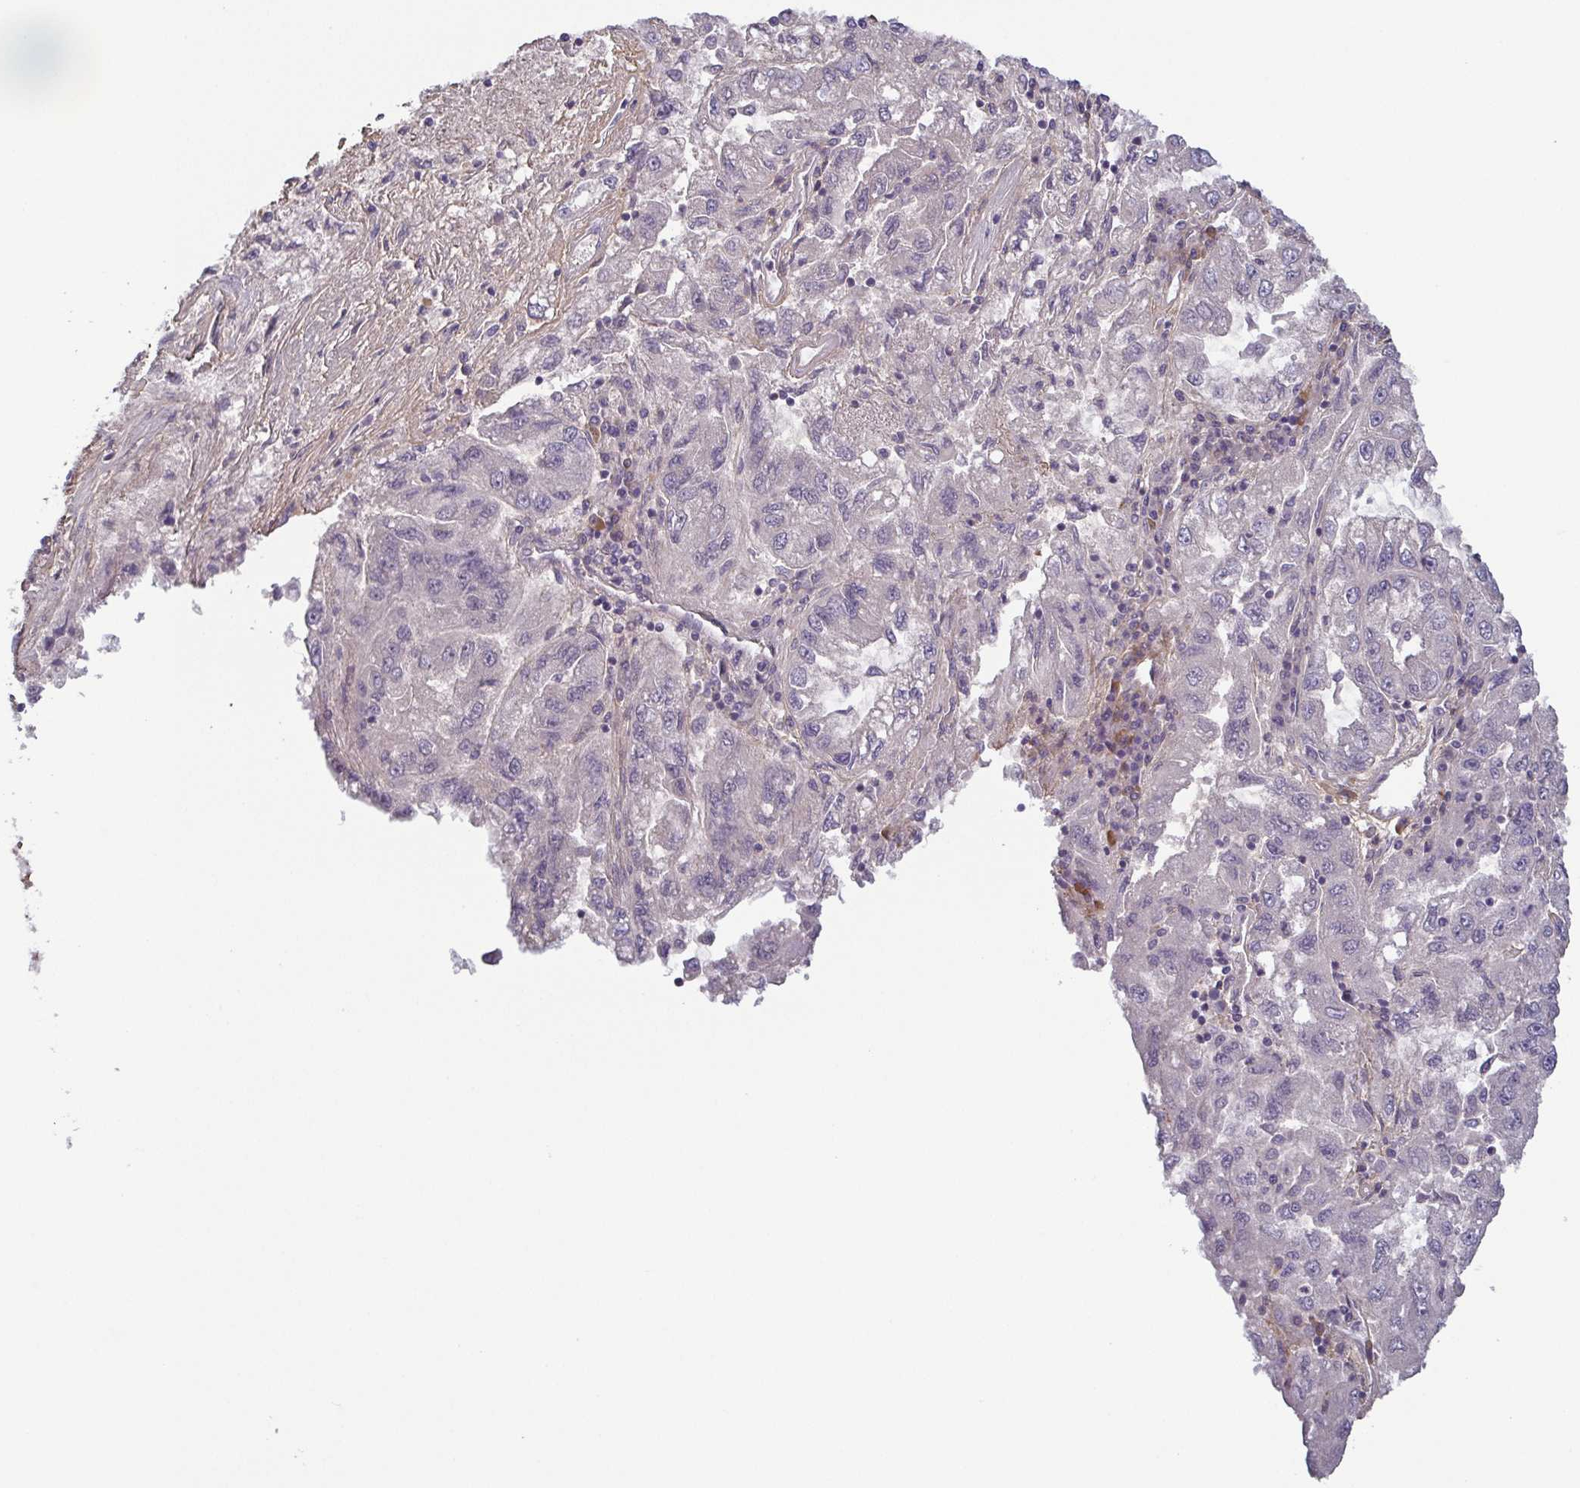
{"staining": {"intensity": "negative", "quantity": "none", "location": "none"}, "tissue": "lung cancer", "cell_type": "Tumor cells", "image_type": "cancer", "snomed": [{"axis": "morphology", "description": "Adenocarcinoma, NOS"}, {"axis": "morphology", "description": "Adenocarcinoma primary or metastatic"}, {"axis": "topography", "description": "Lung"}], "caption": "An image of adenocarcinoma (lung) stained for a protein reveals no brown staining in tumor cells.", "gene": "ECM1", "patient": {"sex": "male", "age": 74}}